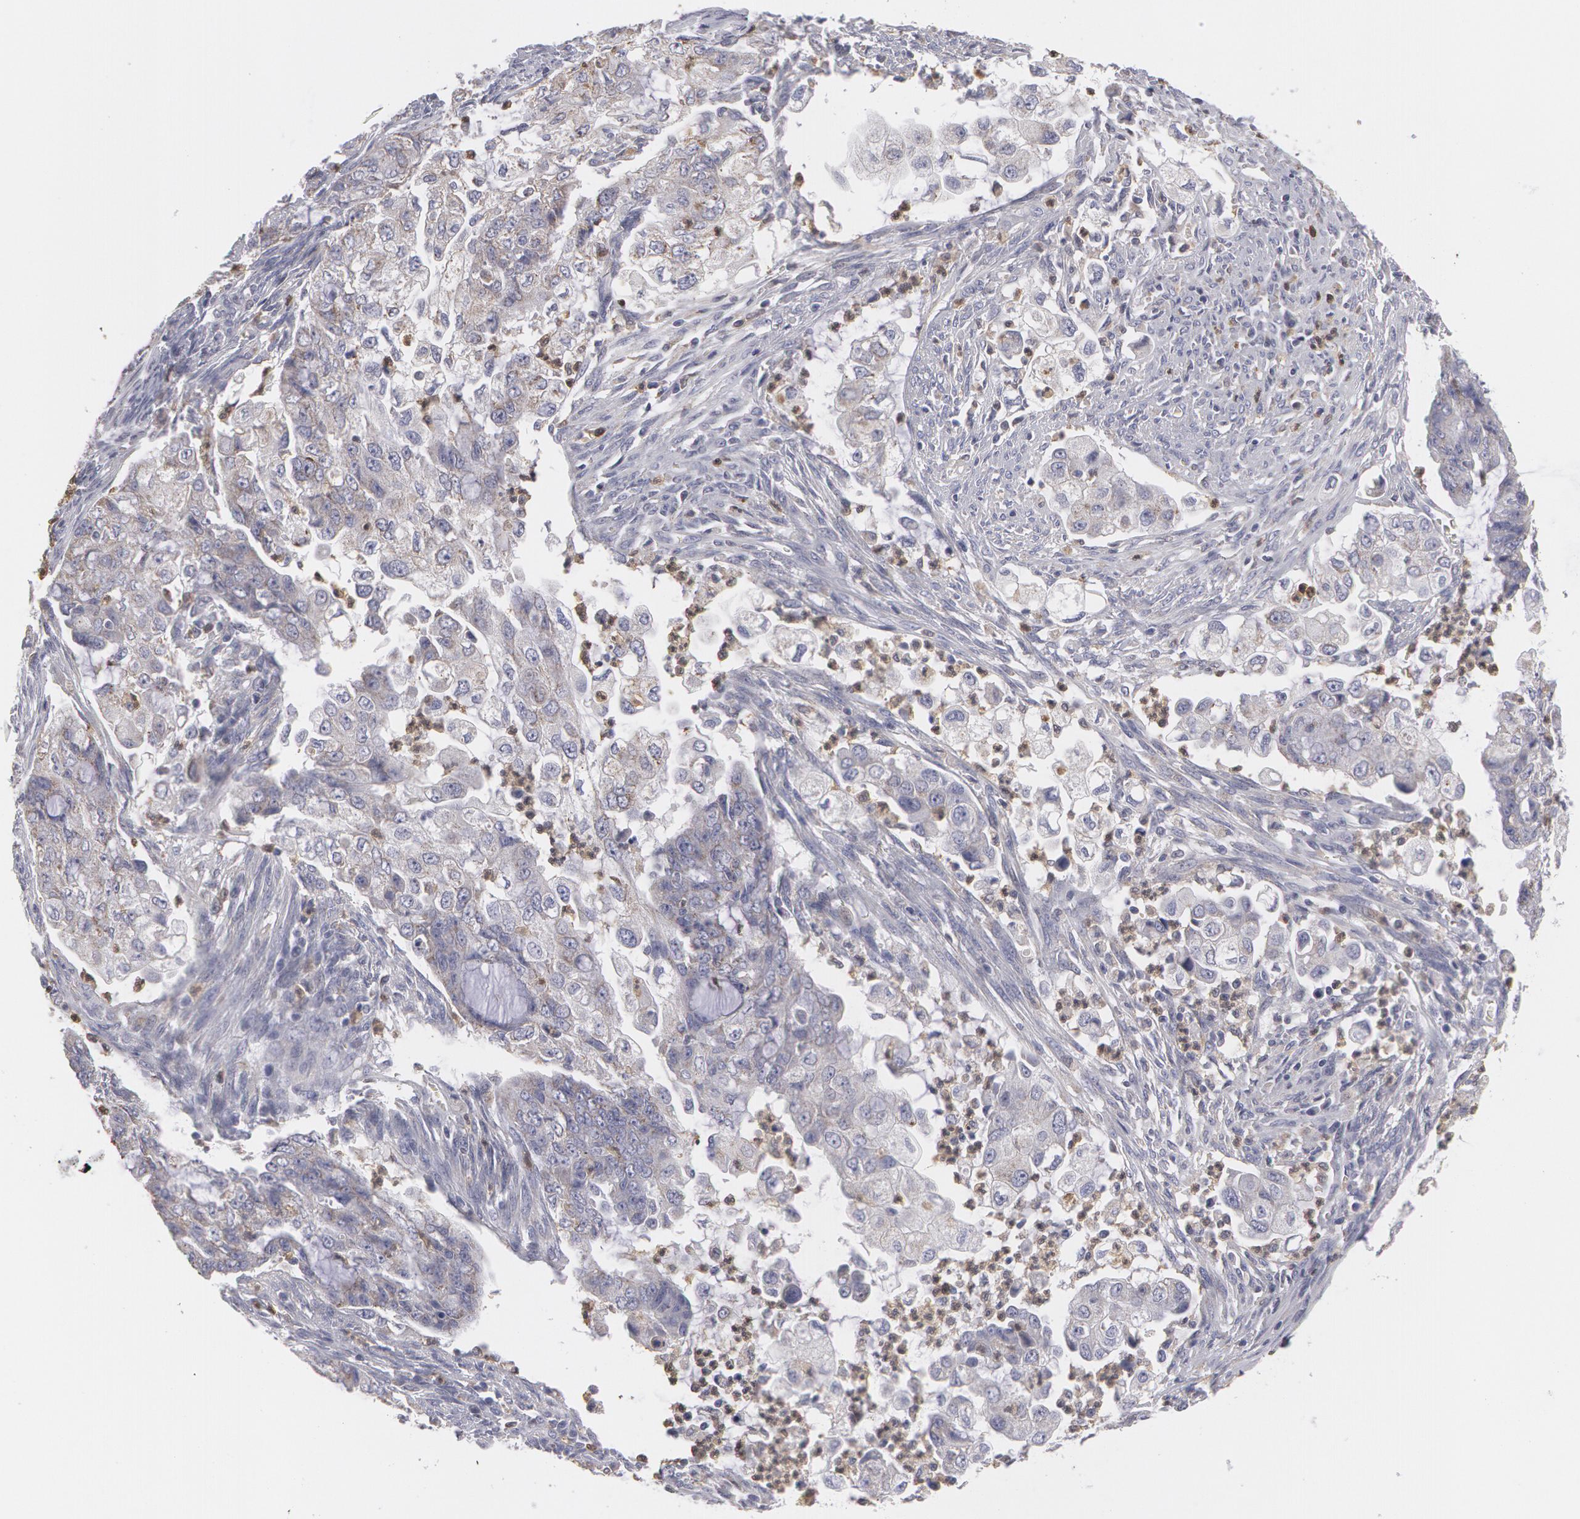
{"staining": {"intensity": "weak", "quantity": "25%-75%", "location": "cytoplasmic/membranous"}, "tissue": "endometrial cancer", "cell_type": "Tumor cells", "image_type": "cancer", "snomed": [{"axis": "morphology", "description": "Adenocarcinoma, NOS"}, {"axis": "topography", "description": "Endometrium"}], "caption": "Immunohistochemistry of endometrial cancer exhibits low levels of weak cytoplasmic/membranous staining in approximately 25%-75% of tumor cells. The staining is performed using DAB brown chromogen to label protein expression. The nuclei are counter-stained blue using hematoxylin.", "gene": "CAT", "patient": {"sex": "female", "age": 75}}